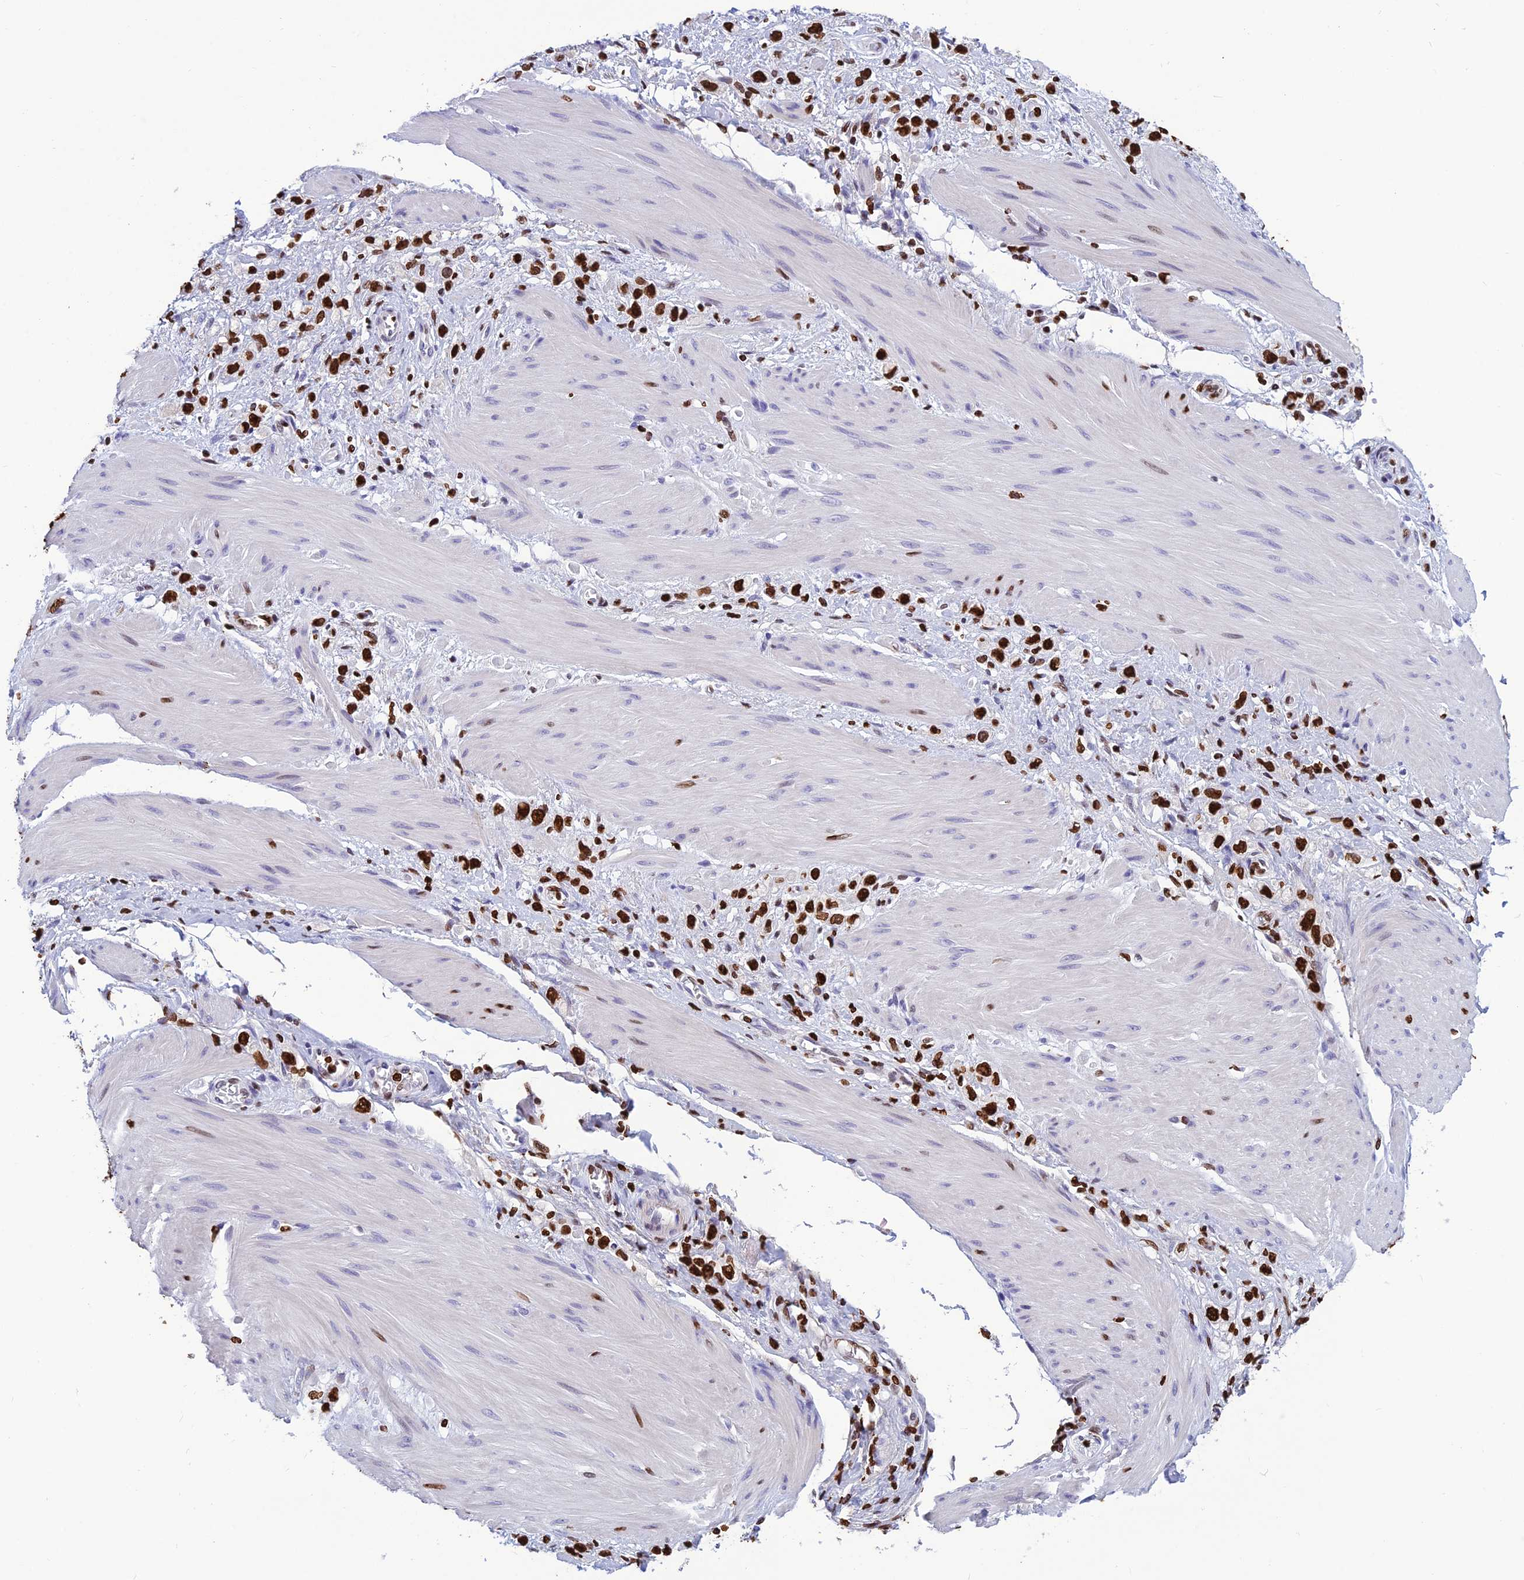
{"staining": {"intensity": "strong", "quantity": ">75%", "location": "nuclear"}, "tissue": "stomach cancer", "cell_type": "Tumor cells", "image_type": "cancer", "snomed": [{"axis": "morphology", "description": "Adenocarcinoma, NOS"}, {"axis": "topography", "description": "Stomach"}], "caption": "Protein expression analysis of human stomach adenocarcinoma reveals strong nuclear expression in approximately >75% of tumor cells. The staining is performed using DAB (3,3'-diaminobenzidine) brown chromogen to label protein expression. The nuclei are counter-stained blue using hematoxylin.", "gene": "AKAP17A", "patient": {"sex": "female", "age": 65}}